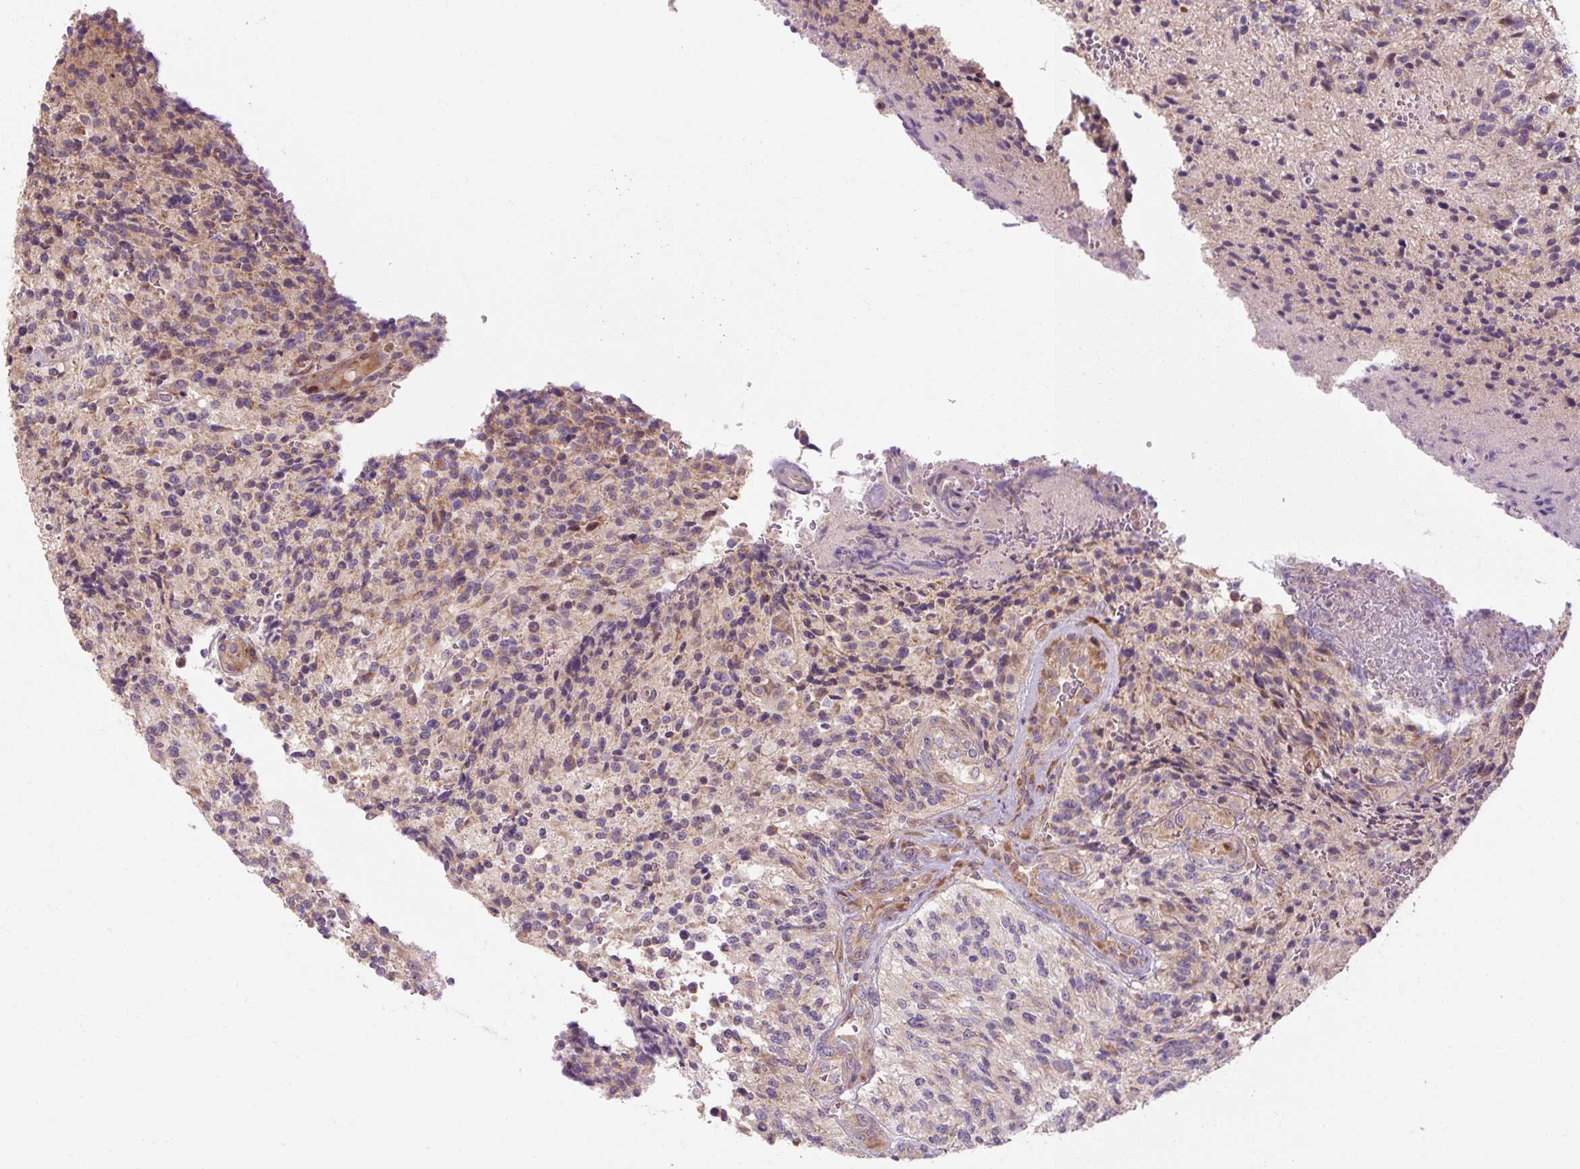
{"staining": {"intensity": "moderate", "quantity": "25%-75%", "location": "cytoplasmic/membranous"}, "tissue": "glioma", "cell_type": "Tumor cells", "image_type": "cancer", "snomed": [{"axis": "morphology", "description": "Normal tissue, NOS"}, {"axis": "morphology", "description": "Glioma, malignant, High grade"}, {"axis": "topography", "description": "Cerebral cortex"}], "caption": "Protein staining exhibits moderate cytoplasmic/membranous expression in approximately 25%-75% of tumor cells in glioma.", "gene": "PRSS48", "patient": {"sex": "male", "age": 56}}